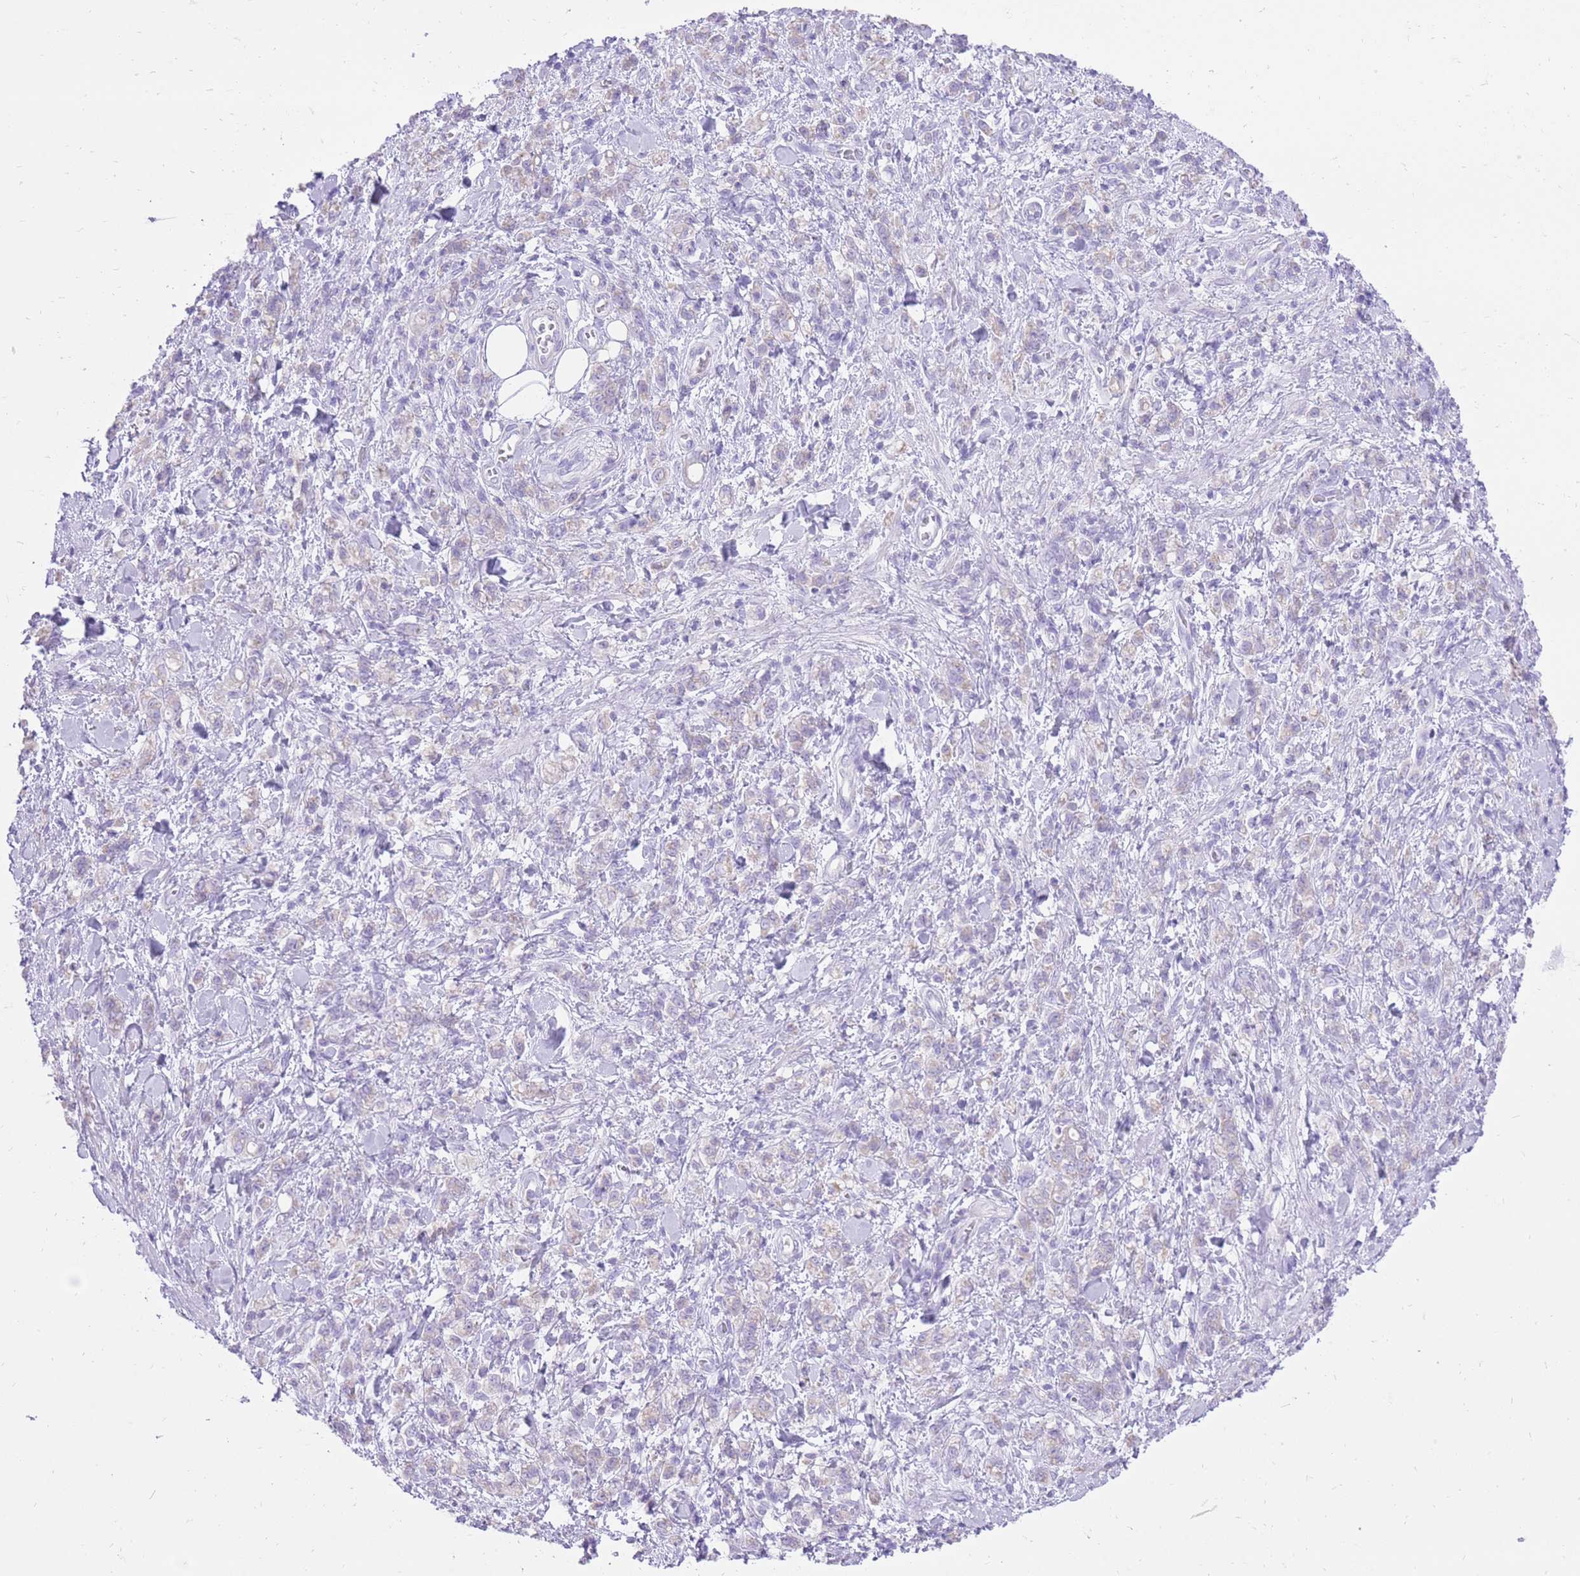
{"staining": {"intensity": "negative", "quantity": "none", "location": "none"}, "tissue": "stomach cancer", "cell_type": "Tumor cells", "image_type": "cancer", "snomed": [{"axis": "morphology", "description": "Adenocarcinoma, NOS"}, {"axis": "topography", "description": "Stomach"}], "caption": "Micrograph shows no protein staining in tumor cells of stomach cancer (adenocarcinoma) tissue.", "gene": "SLC4A4", "patient": {"sex": "male", "age": 77}}